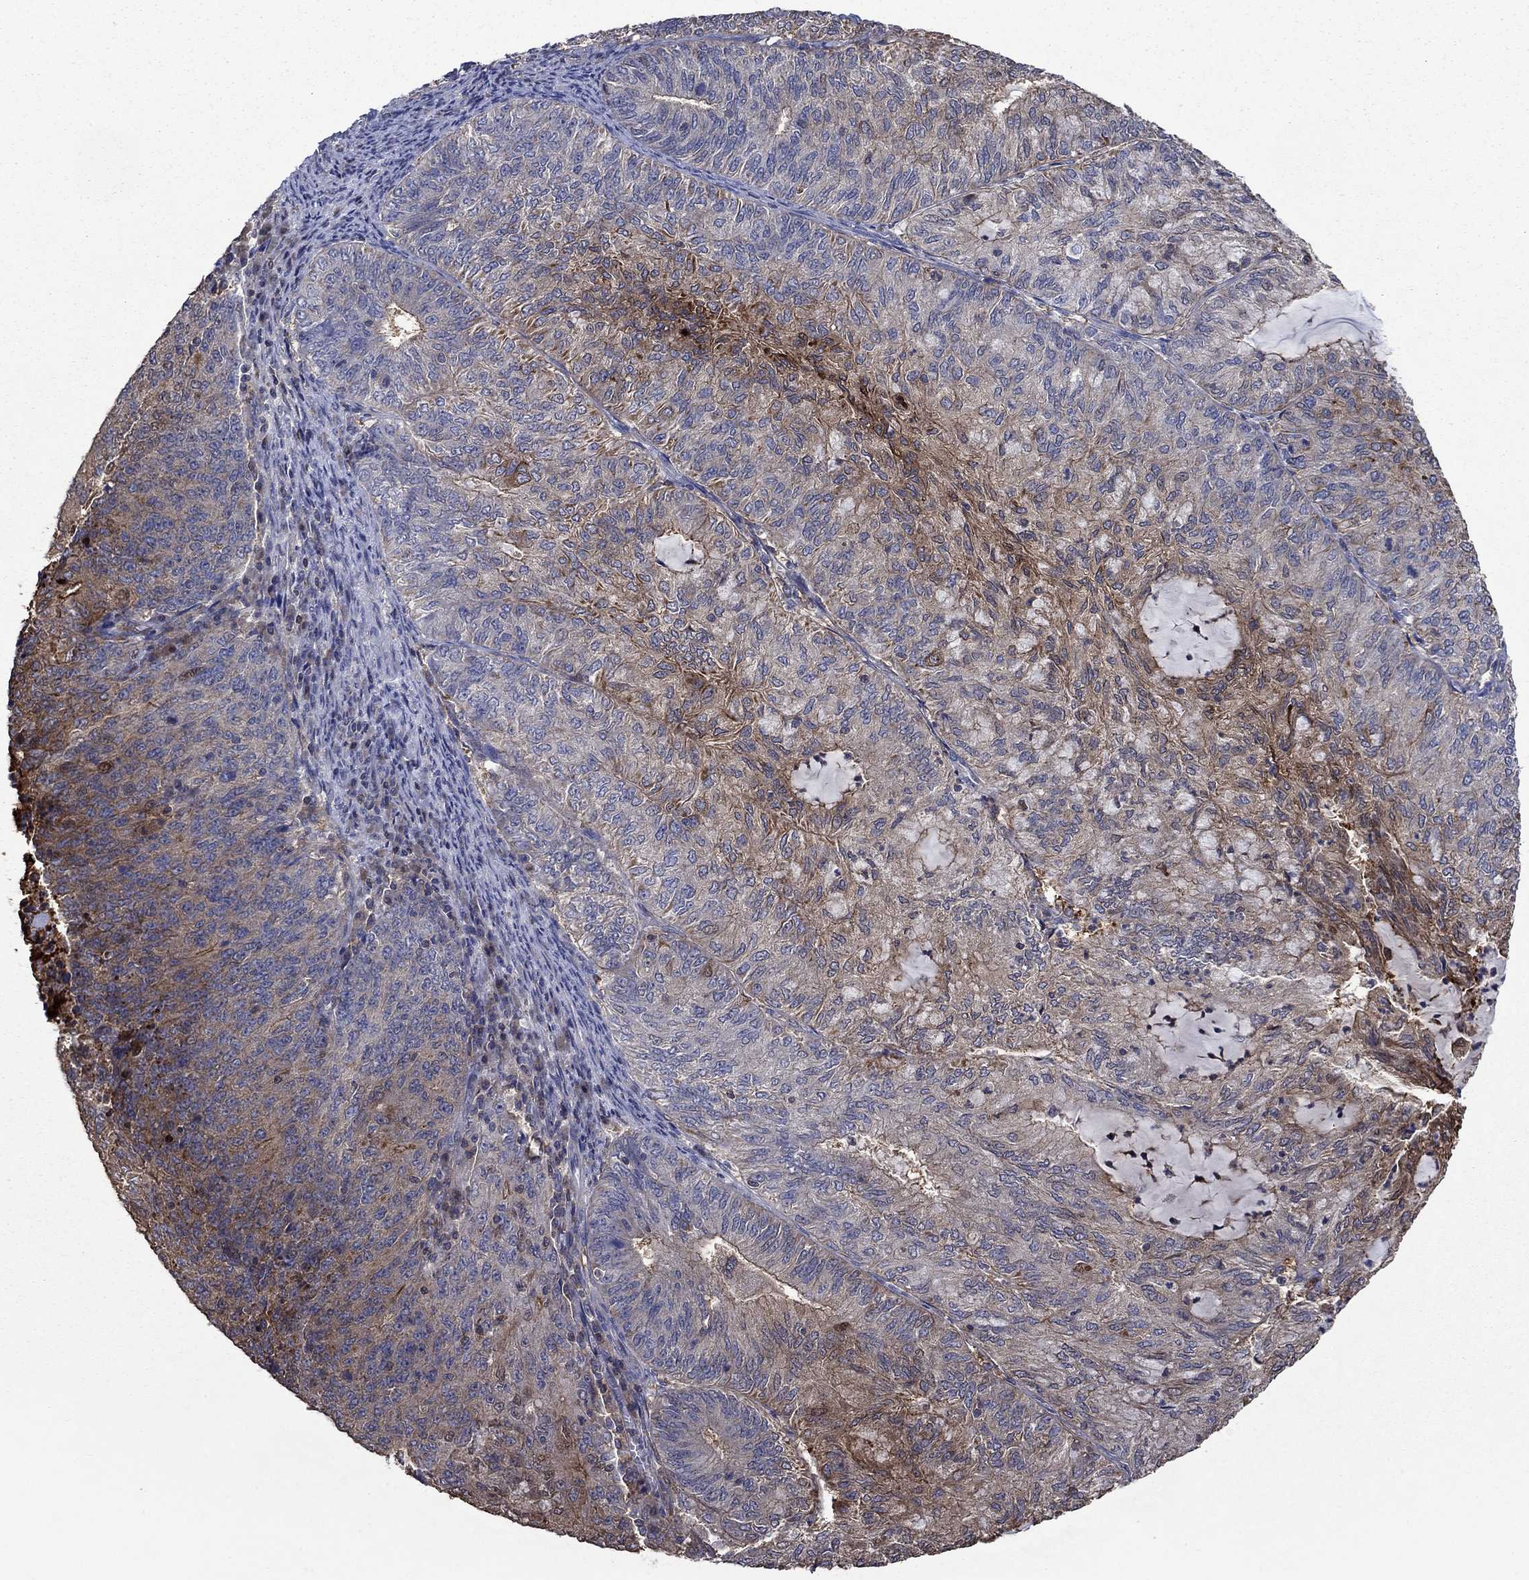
{"staining": {"intensity": "strong", "quantity": "<25%", "location": "cytoplasmic/membranous"}, "tissue": "endometrial cancer", "cell_type": "Tumor cells", "image_type": "cancer", "snomed": [{"axis": "morphology", "description": "Adenocarcinoma, NOS"}, {"axis": "topography", "description": "Endometrium"}], "caption": "Immunohistochemistry (IHC) (DAB (3,3'-diaminobenzidine)) staining of human endometrial cancer (adenocarcinoma) shows strong cytoplasmic/membranous protein expression in approximately <25% of tumor cells.", "gene": "DVL1", "patient": {"sex": "female", "age": 82}}